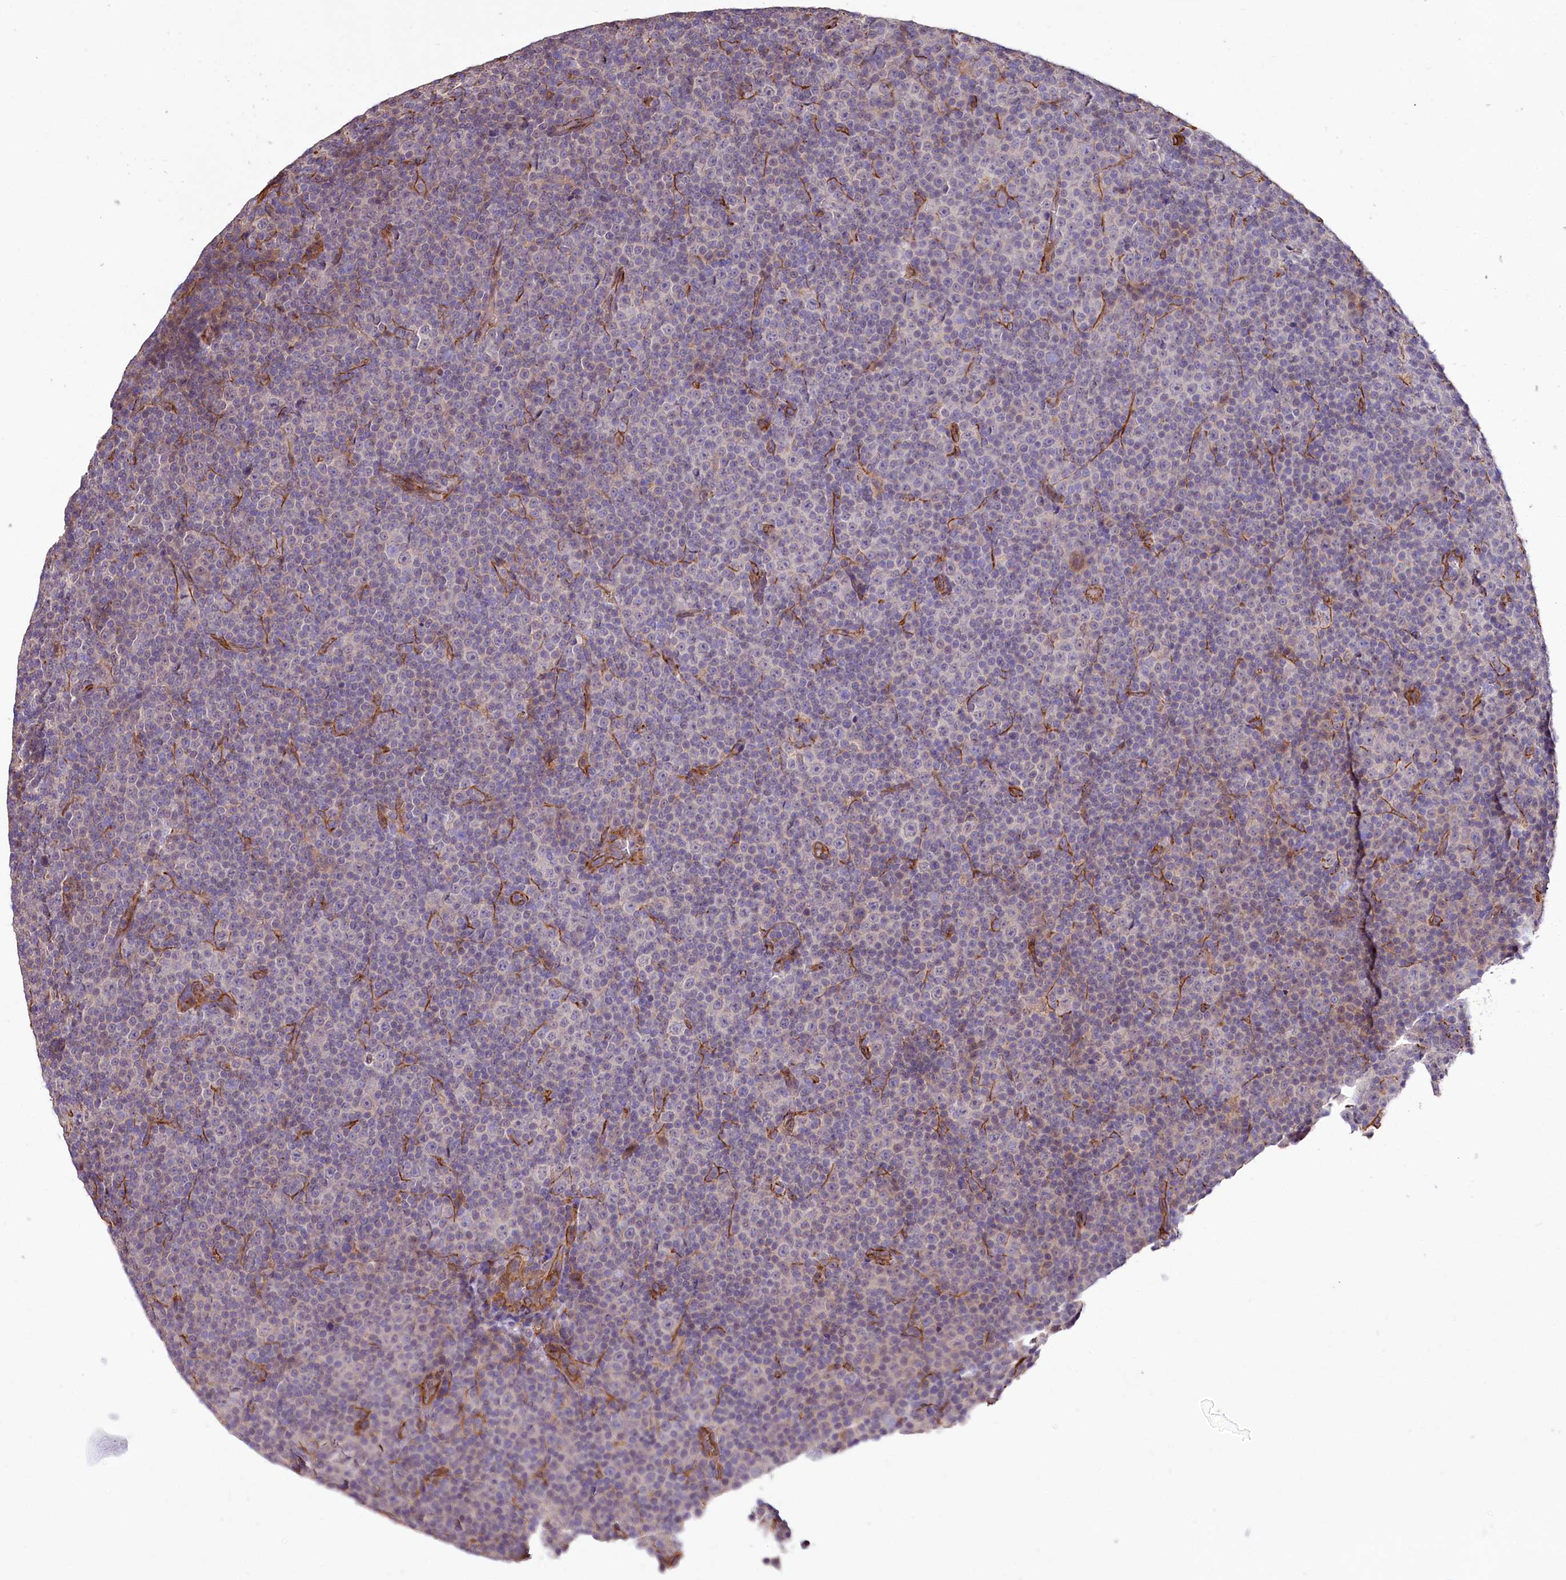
{"staining": {"intensity": "negative", "quantity": "none", "location": "none"}, "tissue": "lymphoma", "cell_type": "Tumor cells", "image_type": "cancer", "snomed": [{"axis": "morphology", "description": "Malignant lymphoma, non-Hodgkin's type, Low grade"}, {"axis": "topography", "description": "Lymph node"}], "caption": "Lymphoma was stained to show a protein in brown. There is no significant staining in tumor cells. (Brightfield microscopy of DAB immunohistochemistry at high magnification).", "gene": "TTC12", "patient": {"sex": "female", "age": 67}}